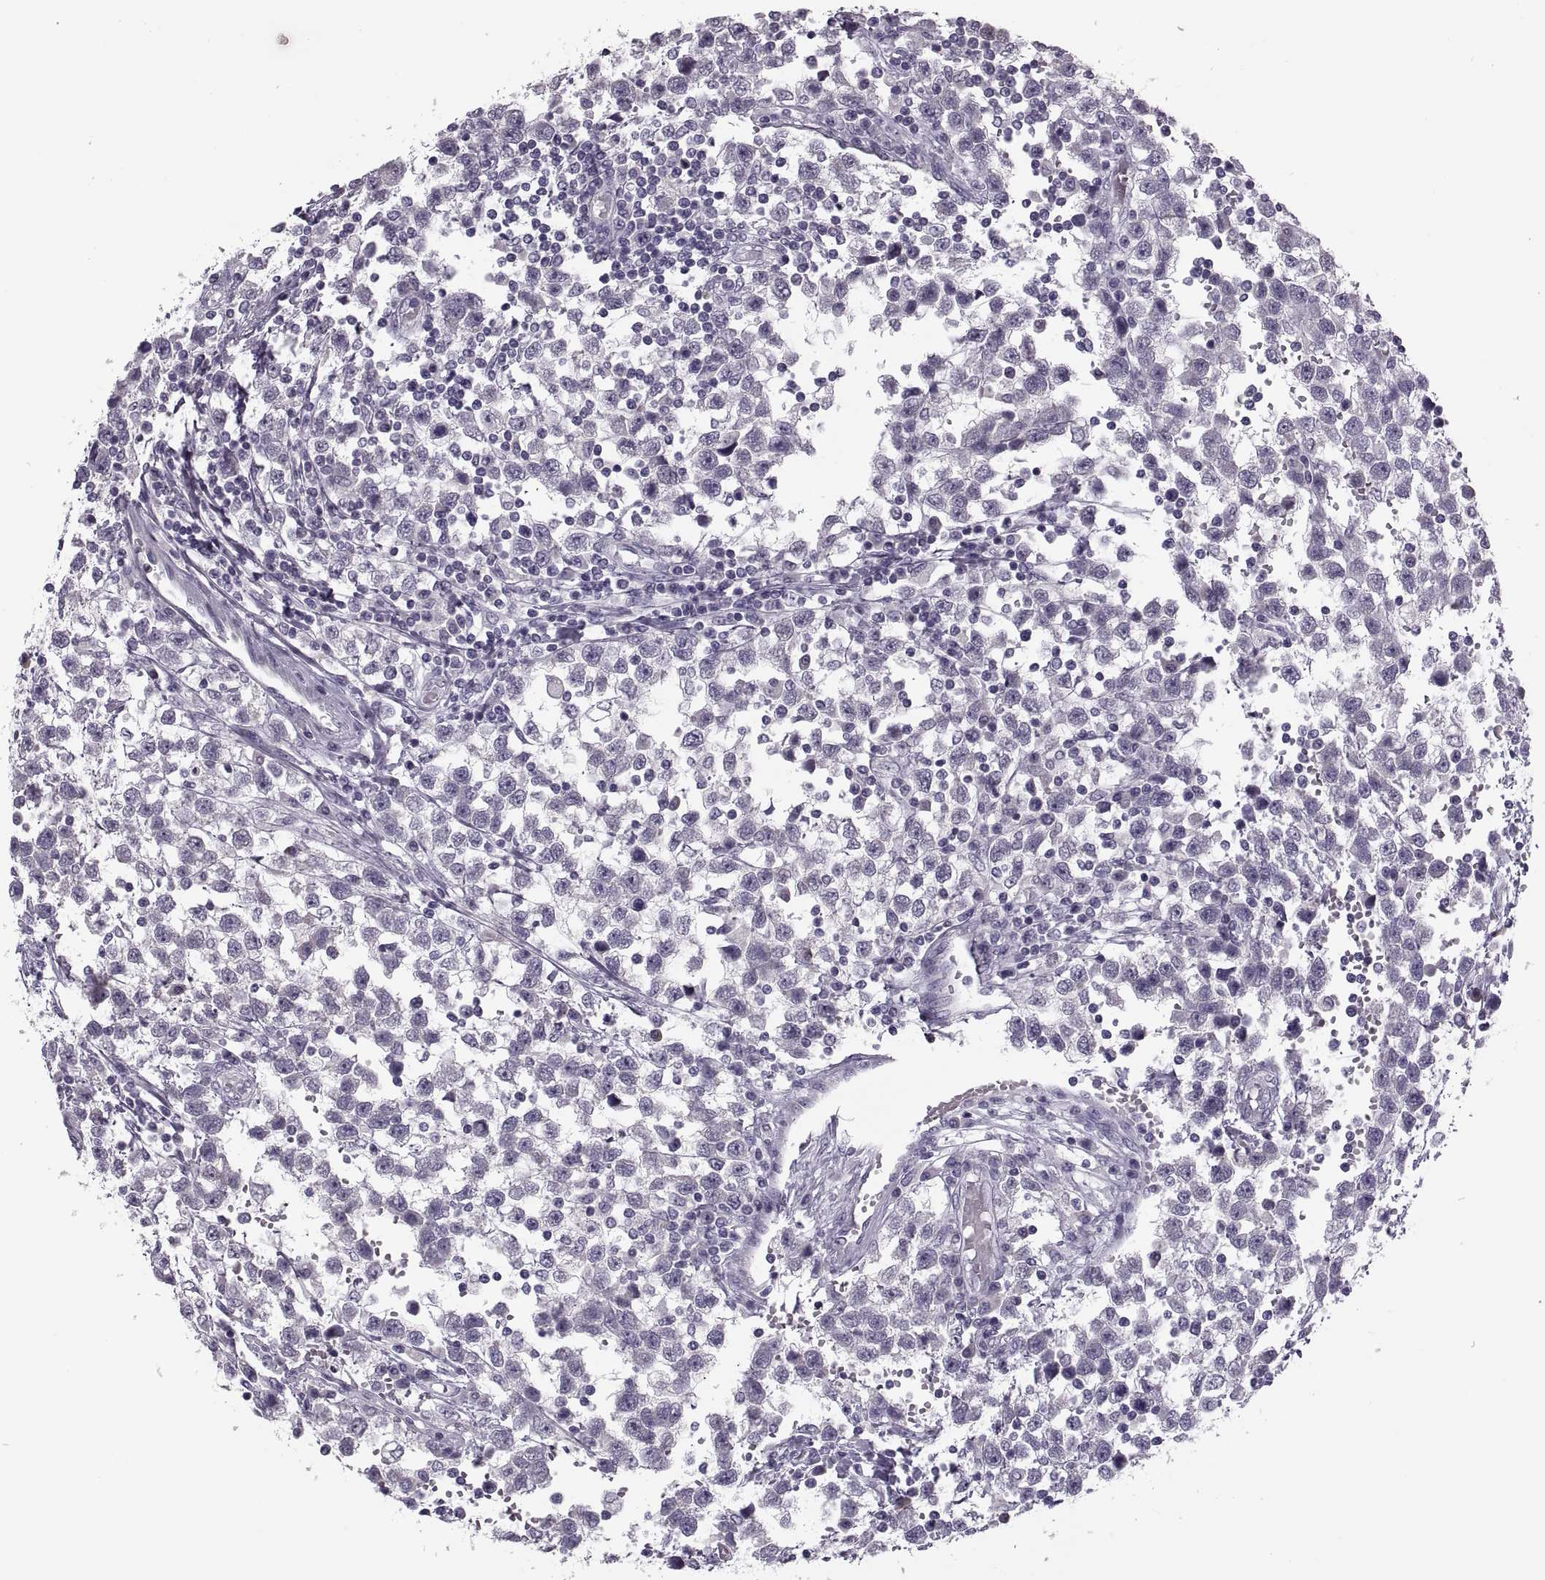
{"staining": {"intensity": "negative", "quantity": "none", "location": "none"}, "tissue": "testis cancer", "cell_type": "Tumor cells", "image_type": "cancer", "snomed": [{"axis": "morphology", "description": "Seminoma, NOS"}, {"axis": "topography", "description": "Testis"}], "caption": "Immunohistochemistry of human testis cancer (seminoma) reveals no expression in tumor cells.", "gene": "PRSS54", "patient": {"sex": "male", "age": 34}}